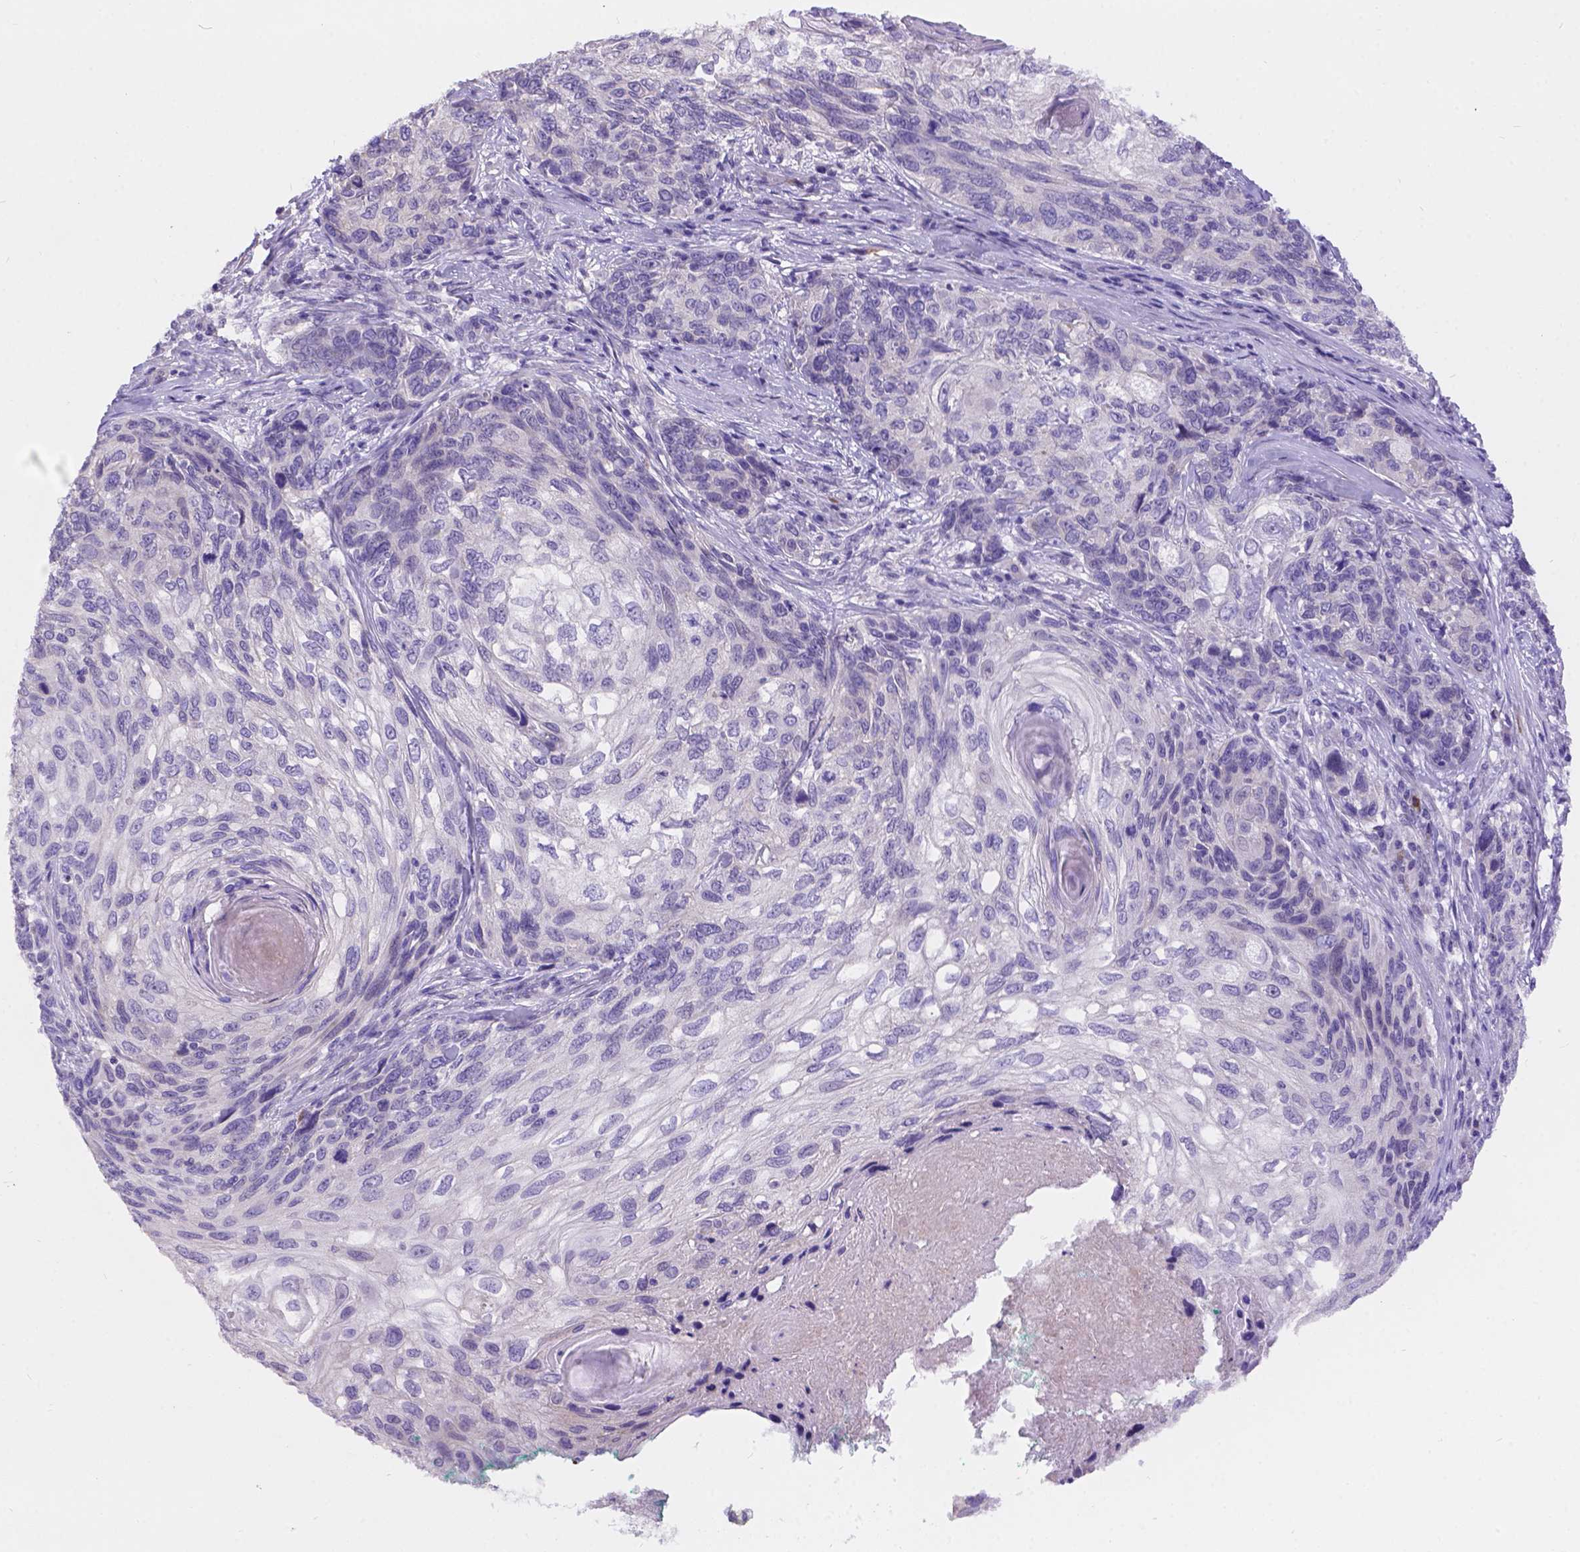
{"staining": {"intensity": "negative", "quantity": "none", "location": "none"}, "tissue": "skin cancer", "cell_type": "Tumor cells", "image_type": "cancer", "snomed": [{"axis": "morphology", "description": "Squamous cell carcinoma, NOS"}, {"axis": "topography", "description": "Skin"}], "caption": "There is no significant expression in tumor cells of squamous cell carcinoma (skin).", "gene": "DLEC1", "patient": {"sex": "male", "age": 92}}